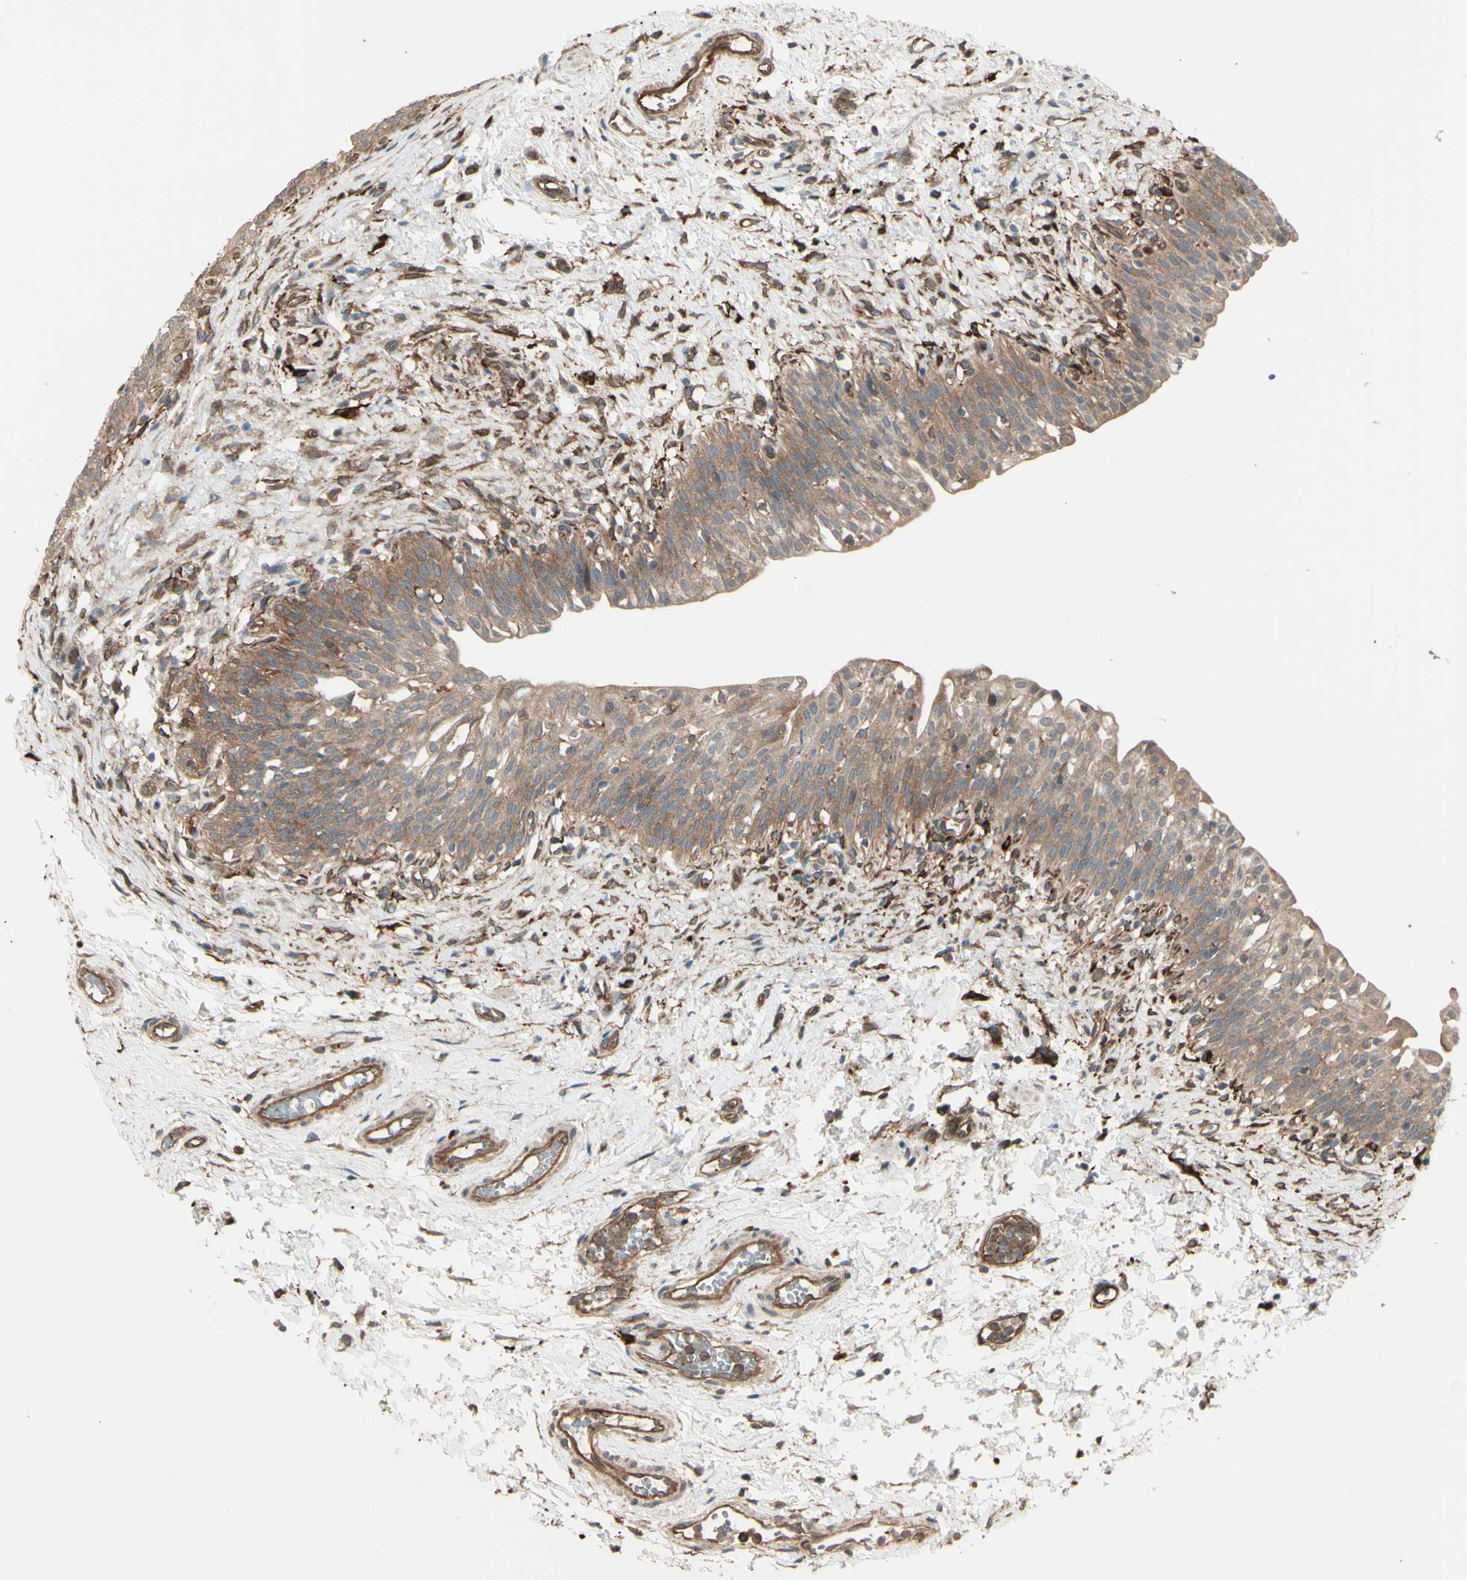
{"staining": {"intensity": "moderate", "quantity": ">75%", "location": "cytoplasmic/membranous"}, "tissue": "urinary bladder", "cell_type": "Urothelial cells", "image_type": "normal", "snomed": [{"axis": "morphology", "description": "Normal tissue, NOS"}, {"axis": "topography", "description": "Urinary bladder"}], "caption": "This image demonstrates immunohistochemistry (IHC) staining of unremarkable urinary bladder, with medium moderate cytoplasmic/membranous staining in about >75% of urothelial cells.", "gene": "PTPN12", "patient": {"sex": "male", "age": 55}}